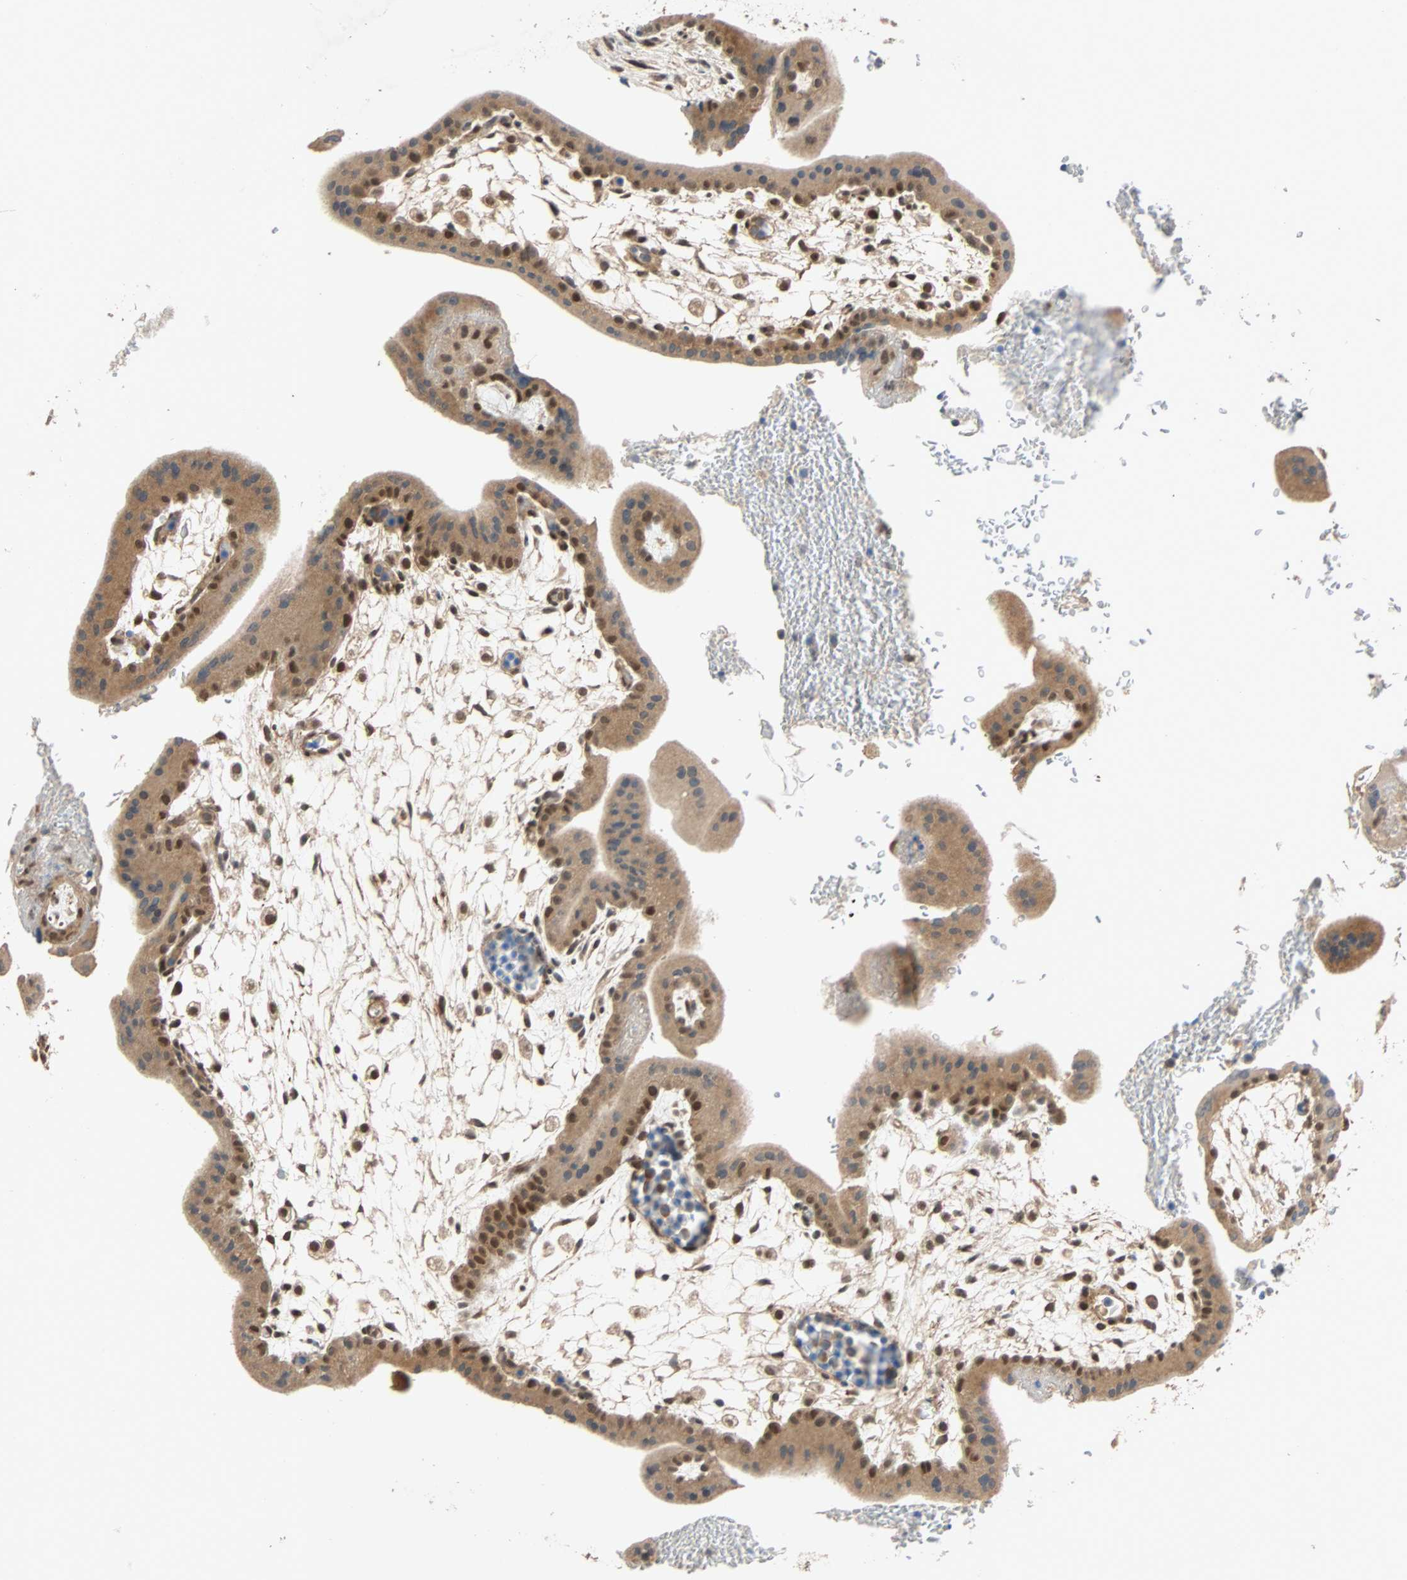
{"staining": {"intensity": "moderate", "quantity": "25%-75%", "location": "cytoplasmic/membranous,nuclear"}, "tissue": "placenta", "cell_type": "Trophoblastic cells", "image_type": "normal", "snomed": [{"axis": "morphology", "description": "Normal tissue, NOS"}, {"axis": "topography", "description": "Placenta"}], "caption": "The immunohistochemical stain labels moderate cytoplasmic/membranous,nuclear expression in trophoblastic cells of unremarkable placenta.", "gene": "QSER1", "patient": {"sex": "female", "age": 35}}